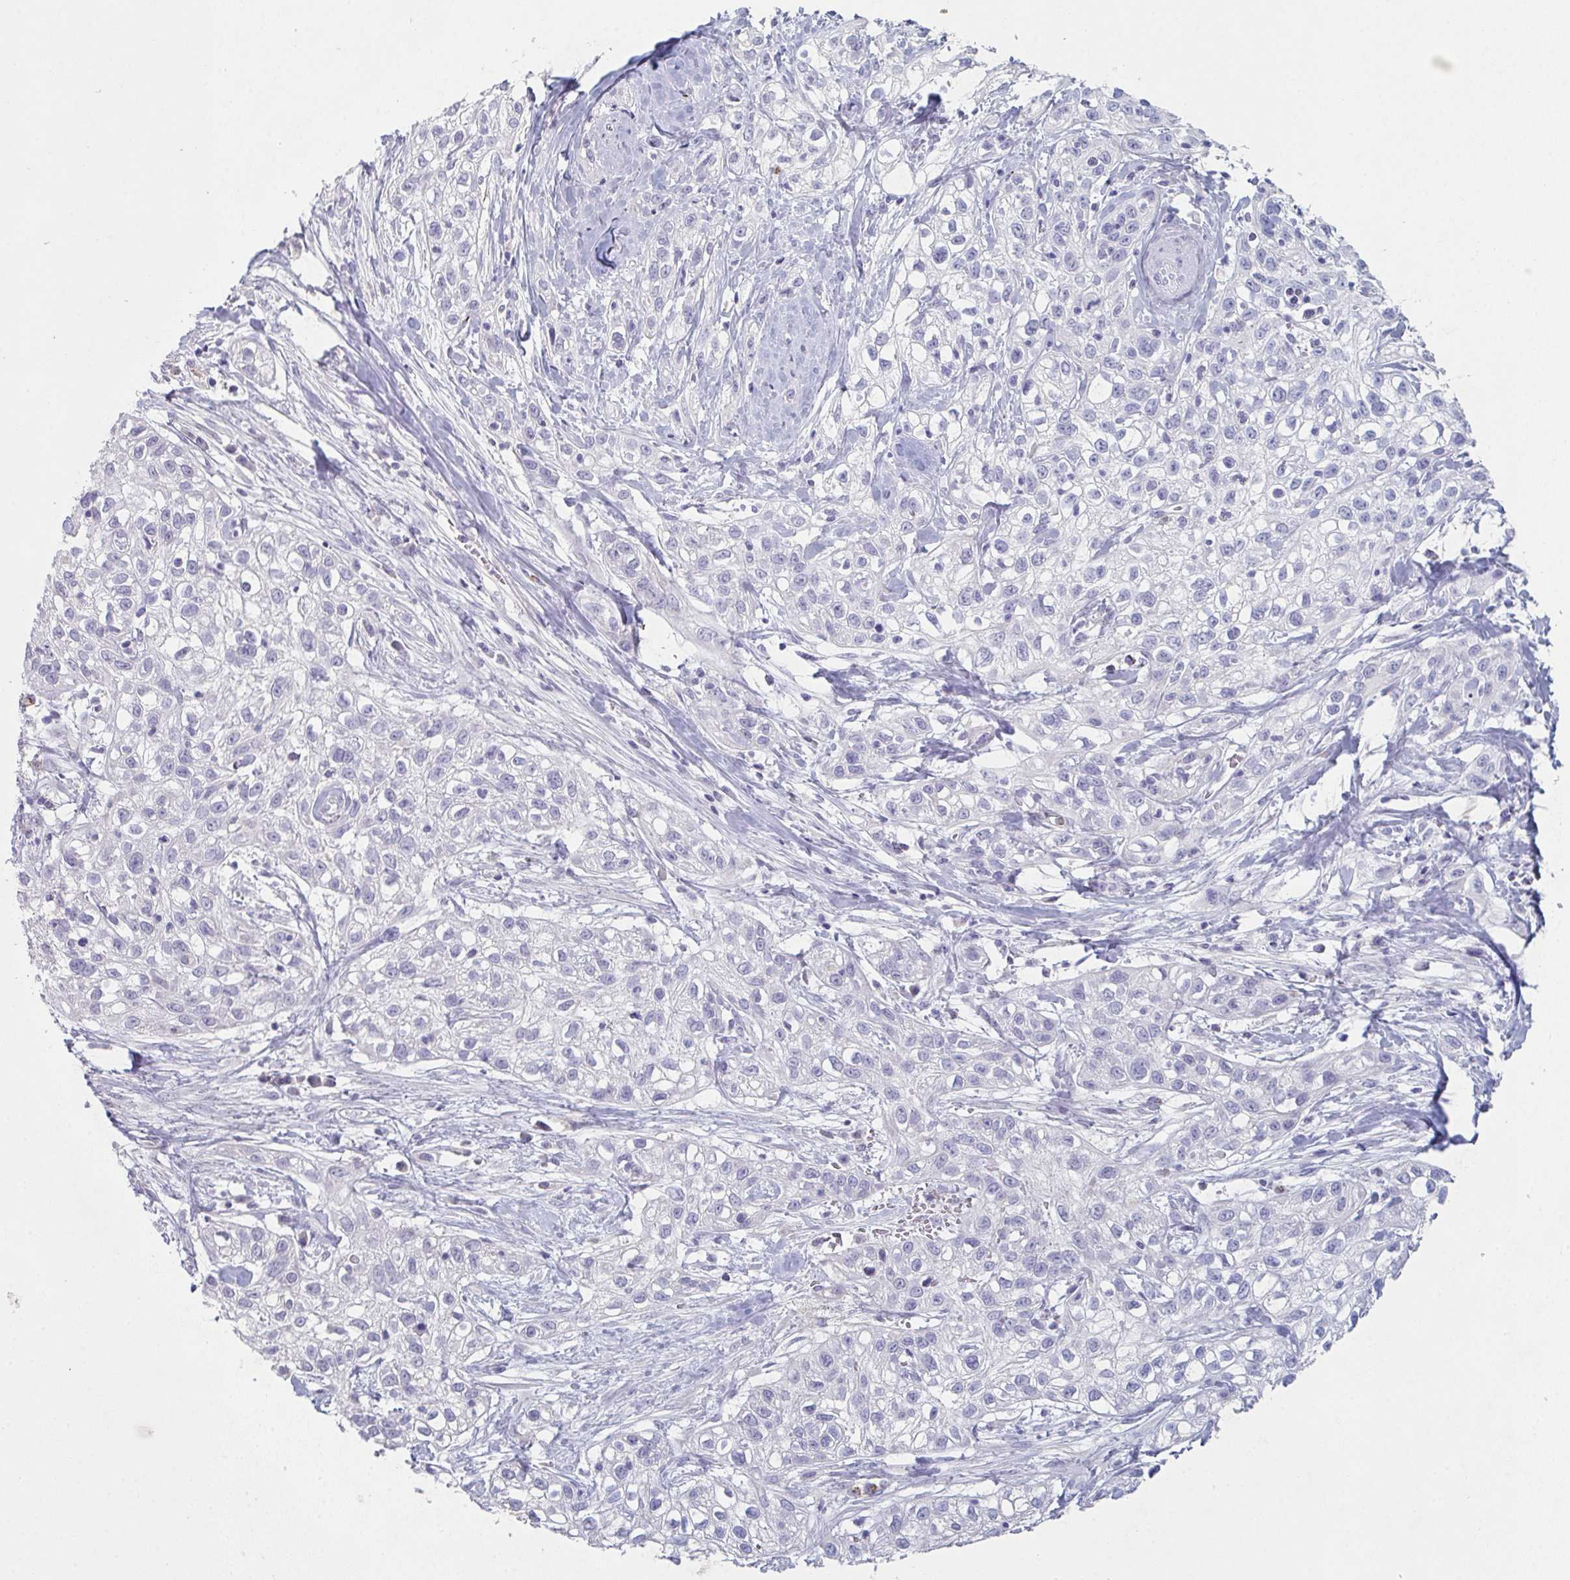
{"staining": {"intensity": "negative", "quantity": "none", "location": "none"}, "tissue": "skin cancer", "cell_type": "Tumor cells", "image_type": "cancer", "snomed": [{"axis": "morphology", "description": "Squamous cell carcinoma, NOS"}, {"axis": "topography", "description": "Skin"}], "caption": "Immunohistochemistry image of skin cancer (squamous cell carcinoma) stained for a protein (brown), which shows no positivity in tumor cells.", "gene": "ADAM21", "patient": {"sex": "male", "age": 82}}